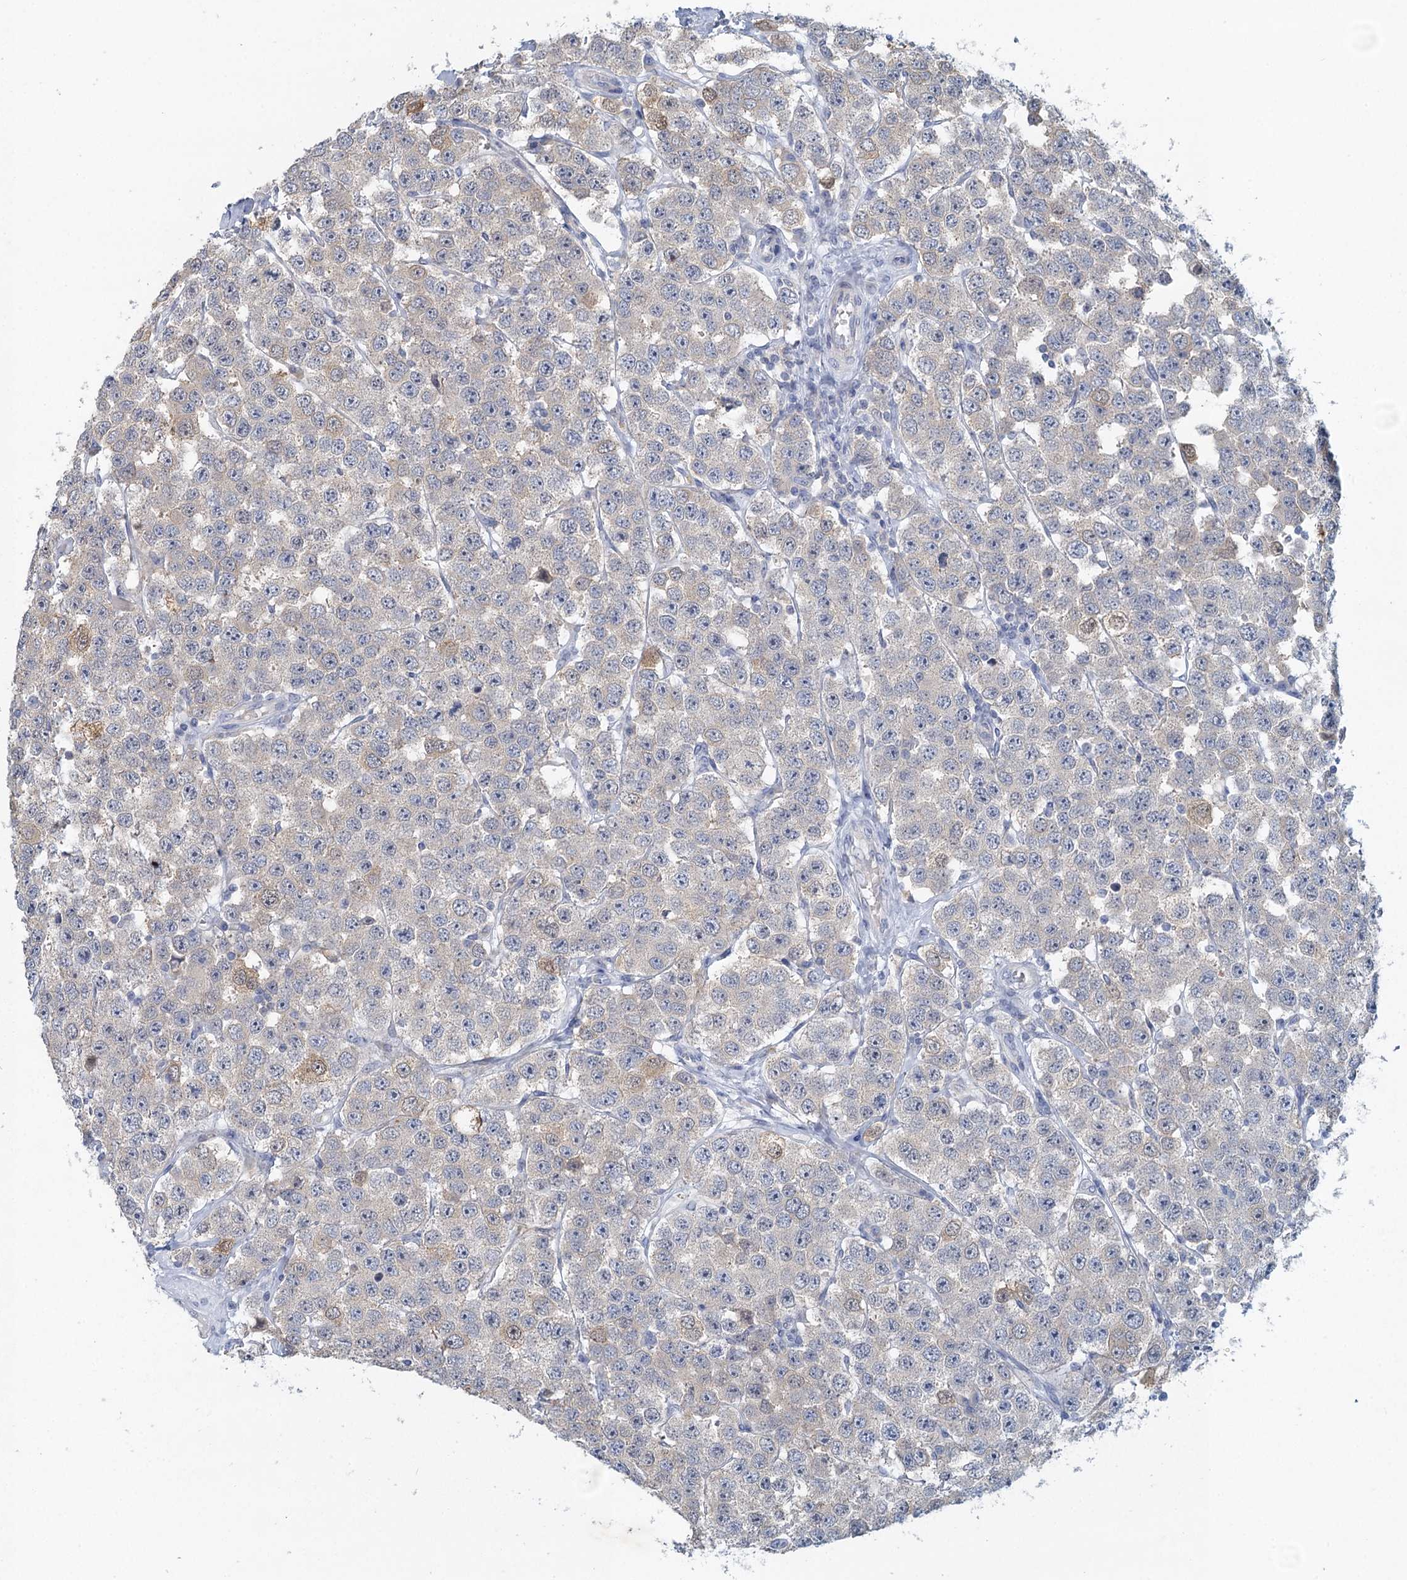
{"staining": {"intensity": "negative", "quantity": "none", "location": "none"}, "tissue": "testis cancer", "cell_type": "Tumor cells", "image_type": "cancer", "snomed": [{"axis": "morphology", "description": "Seminoma, NOS"}, {"axis": "topography", "description": "Testis"}], "caption": "Immunohistochemistry histopathology image of human testis cancer (seminoma) stained for a protein (brown), which exhibits no positivity in tumor cells.", "gene": "MYO7B", "patient": {"sex": "male", "age": 28}}